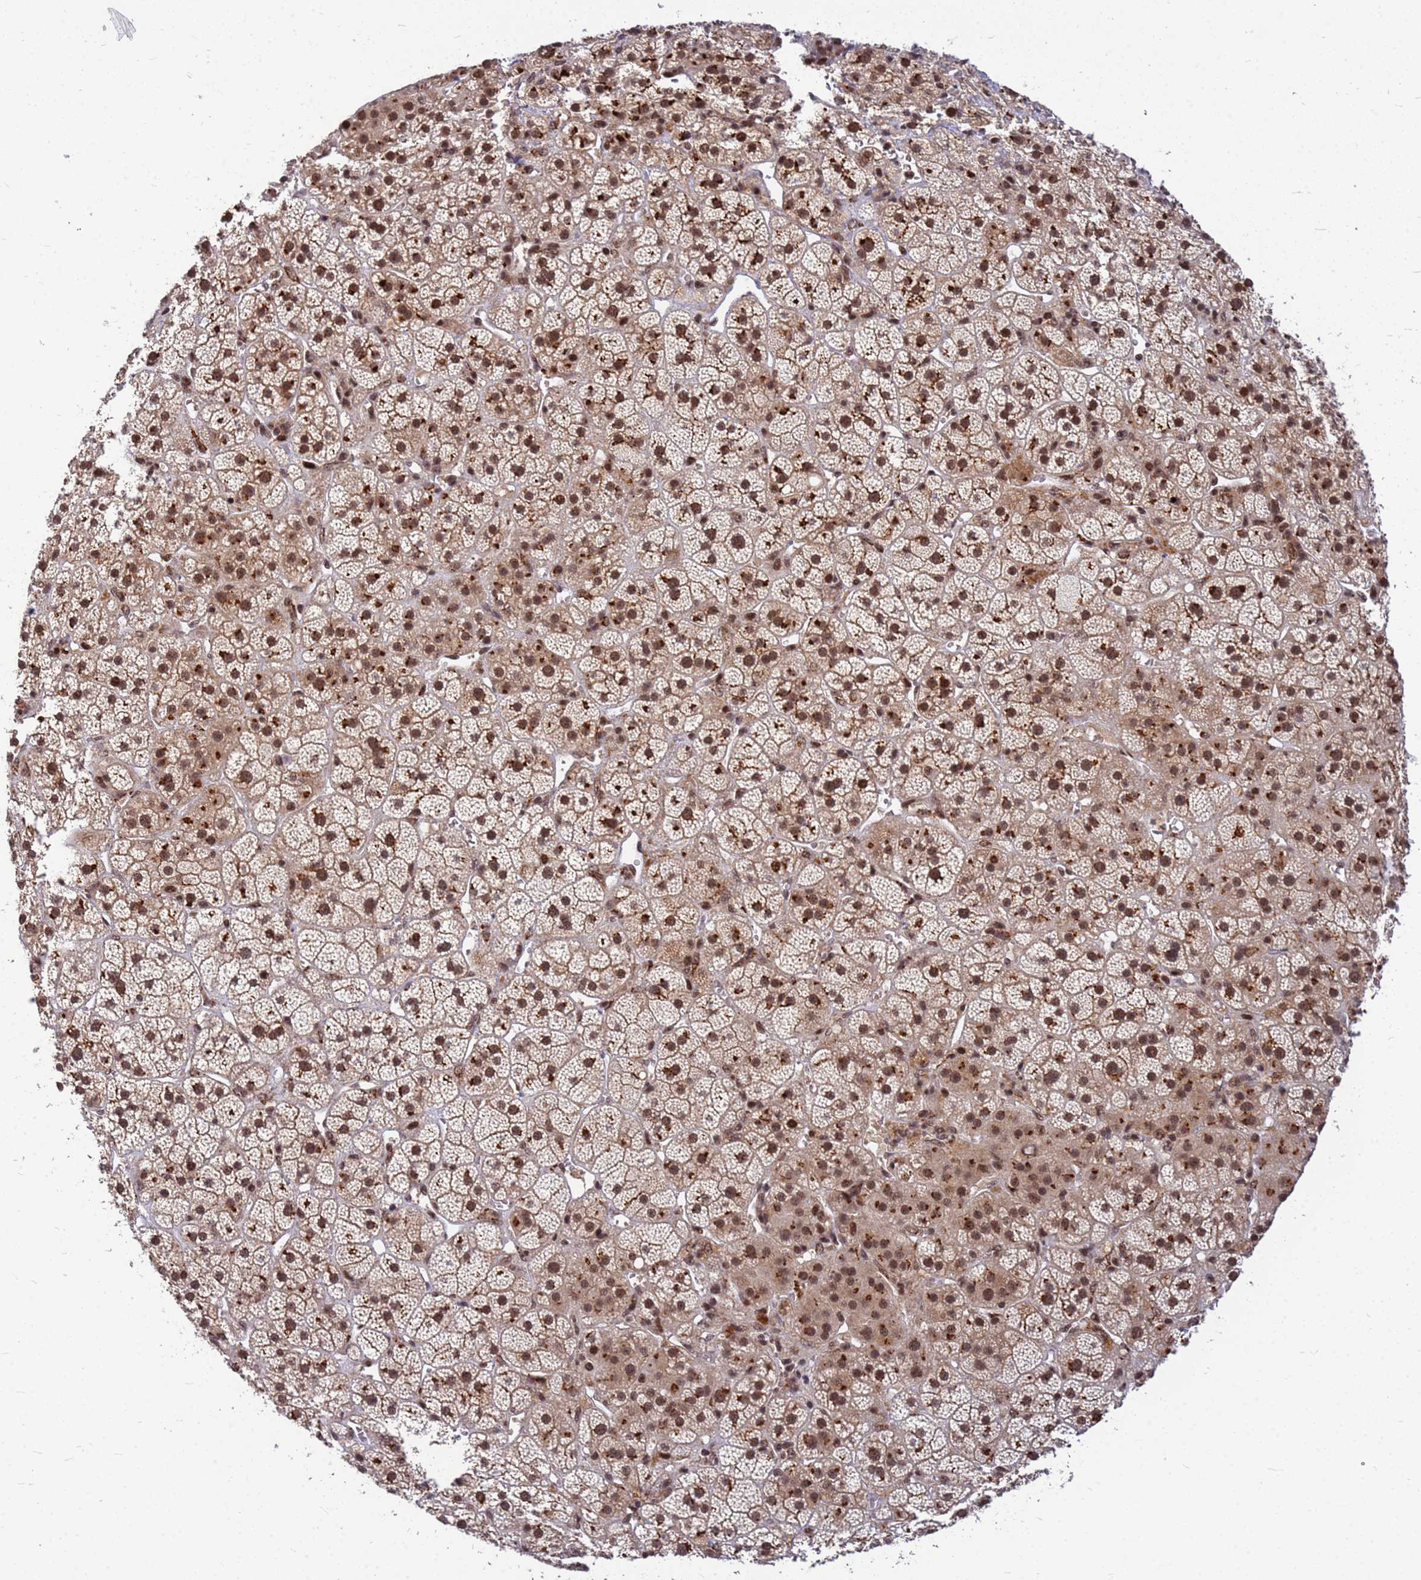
{"staining": {"intensity": "strong", "quantity": ">75%", "location": "cytoplasmic/membranous,nuclear"}, "tissue": "adrenal gland", "cell_type": "Glandular cells", "image_type": "normal", "snomed": [{"axis": "morphology", "description": "Normal tissue, NOS"}, {"axis": "topography", "description": "Adrenal gland"}], "caption": "Immunohistochemical staining of benign human adrenal gland demonstrates strong cytoplasmic/membranous,nuclear protein positivity in approximately >75% of glandular cells.", "gene": "NCBP2", "patient": {"sex": "female", "age": 70}}